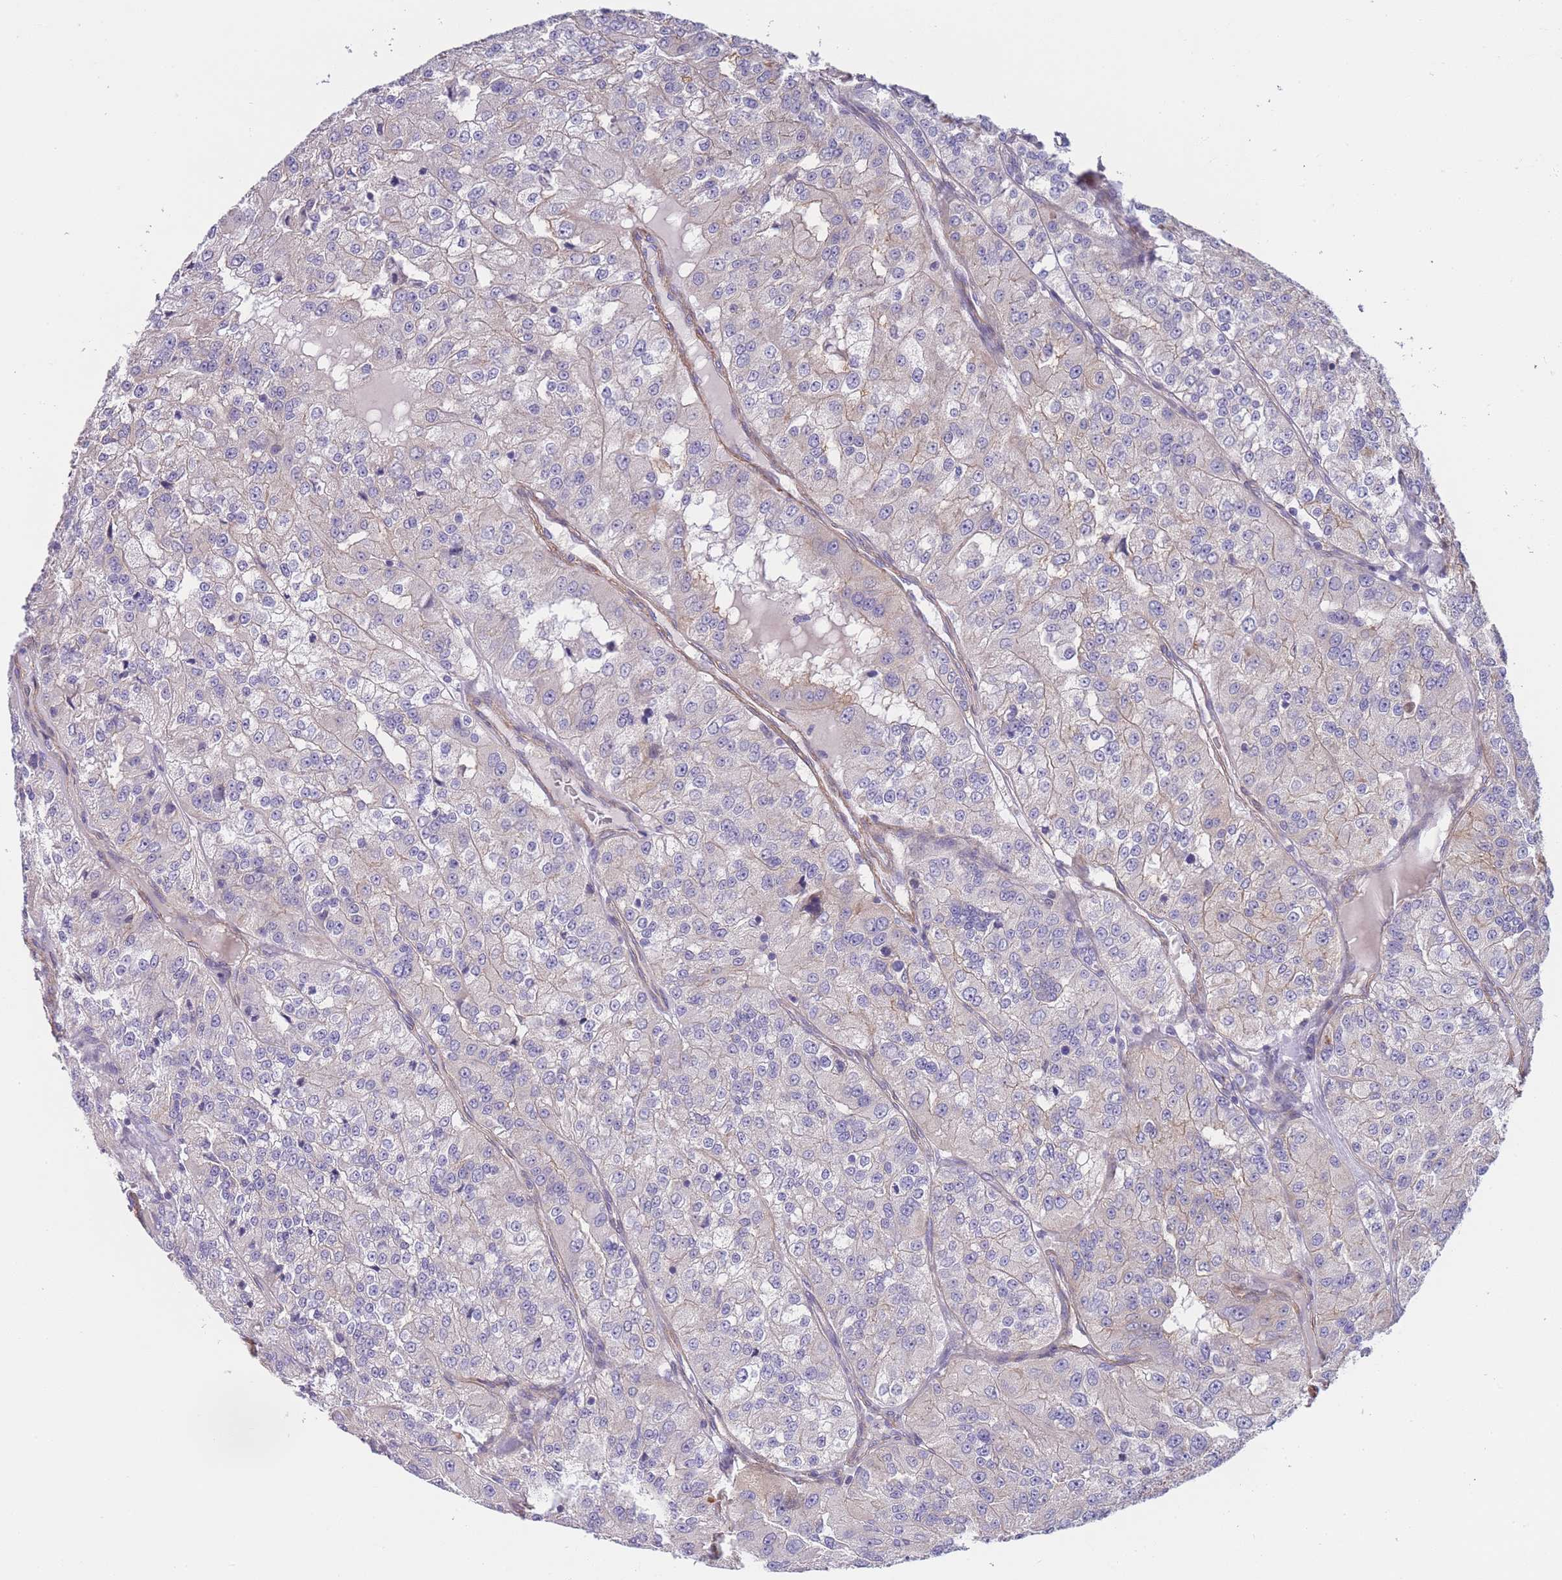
{"staining": {"intensity": "negative", "quantity": "none", "location": "none"}, "tissue": "renal cancer", "cell_type": "Tumor cells", "image_type": "cancer", "snomed": [{"axis": "morphology", "description": "Adenocarcinoma, NOS"}, {"axis": "topography", "description": "Kidney"}], "caption": "Protein analysis of renal cancer shows no significant positivity in tumor cells.", "gene": "FAM124A", "patient": {"sex": "female", "age": 63}}